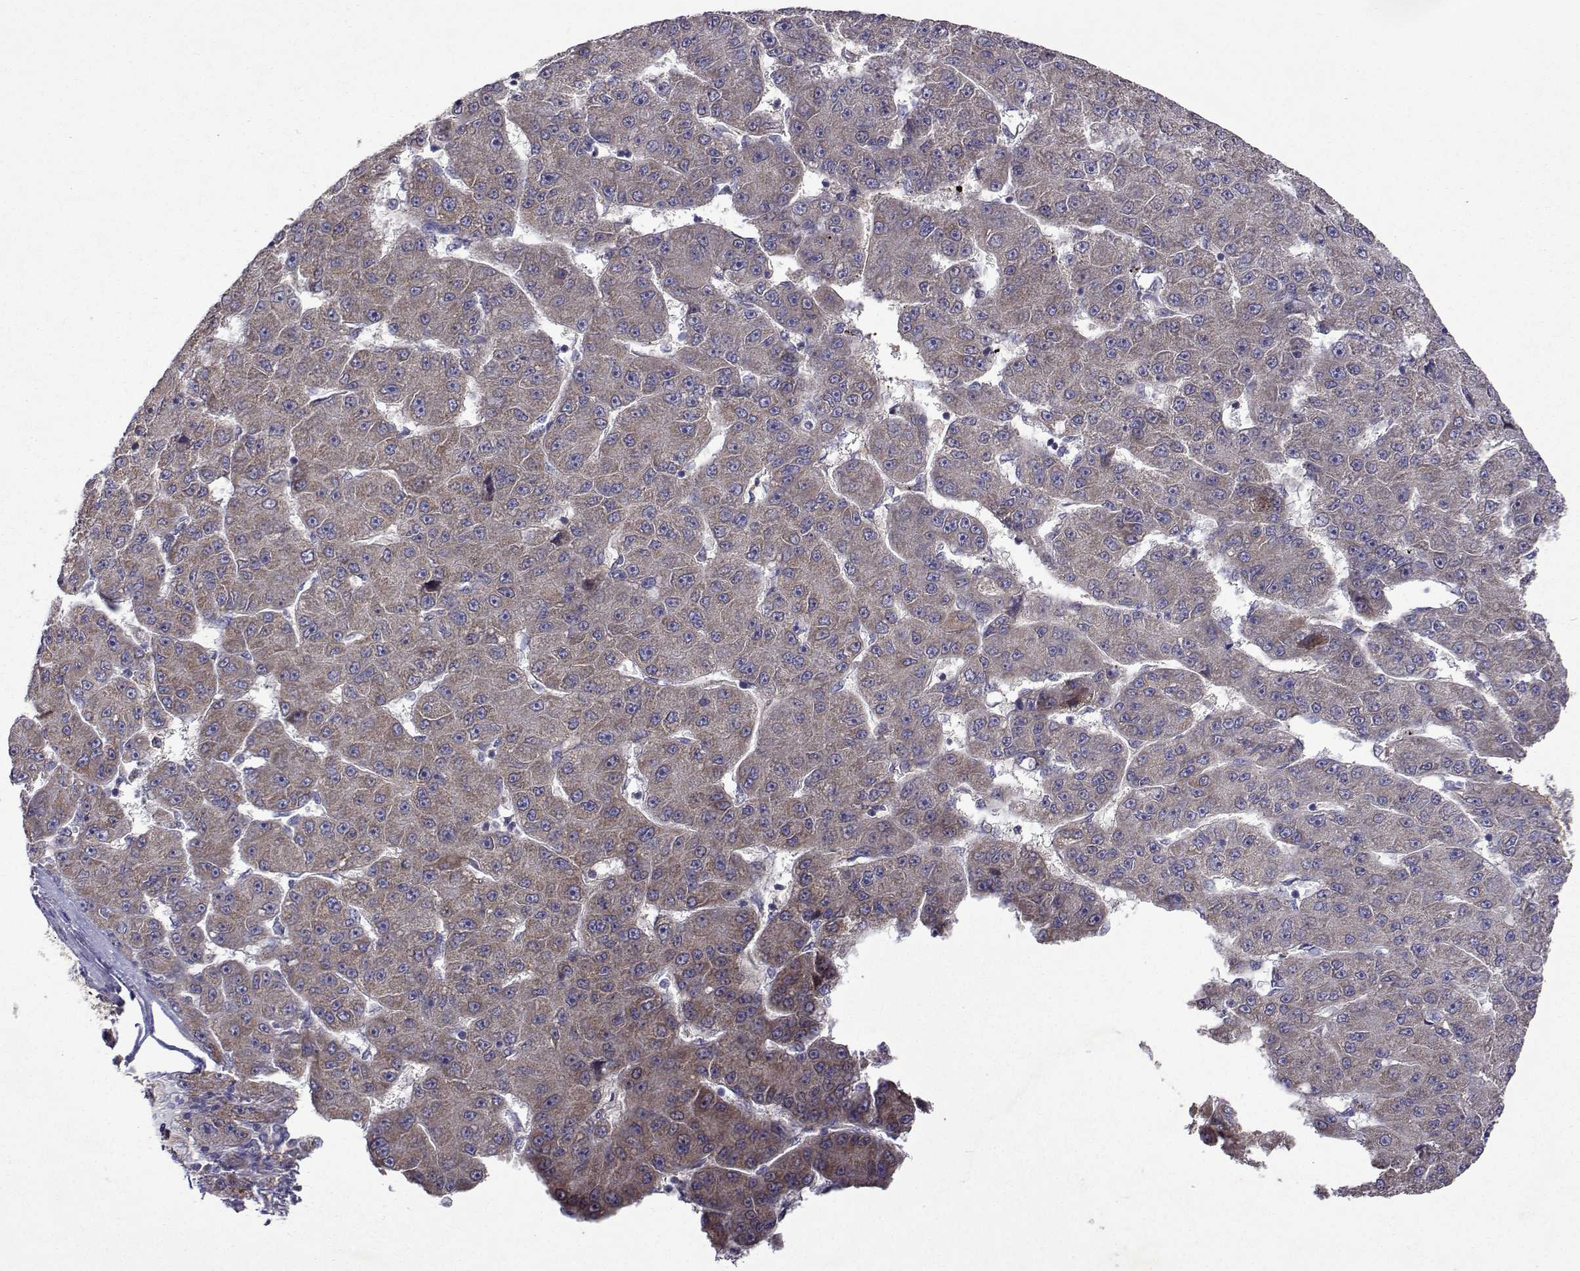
{"staining": {"intensity": "weak", "quantity": ">75%", "location": "cytoplasmic/membranous"}, "tissue": "liver cancer", "cell_type": "Tumor cells", "image_type": "cancer", "snomed": [{"axis": "morphology", "description": "Carcinoma, Hepatocellular, NOS"}, {"axis": "topography", "description": "Liver"}], "caption": "This is a histology image of immunohistochemistry (IHC) staining of hepatocellular carcinoma (liver), which shows weak expression in the cytoplasmic/membranous of tumor cells.", "gene": "TARBP2", "patient": {"sex": "male", "age": 67}}